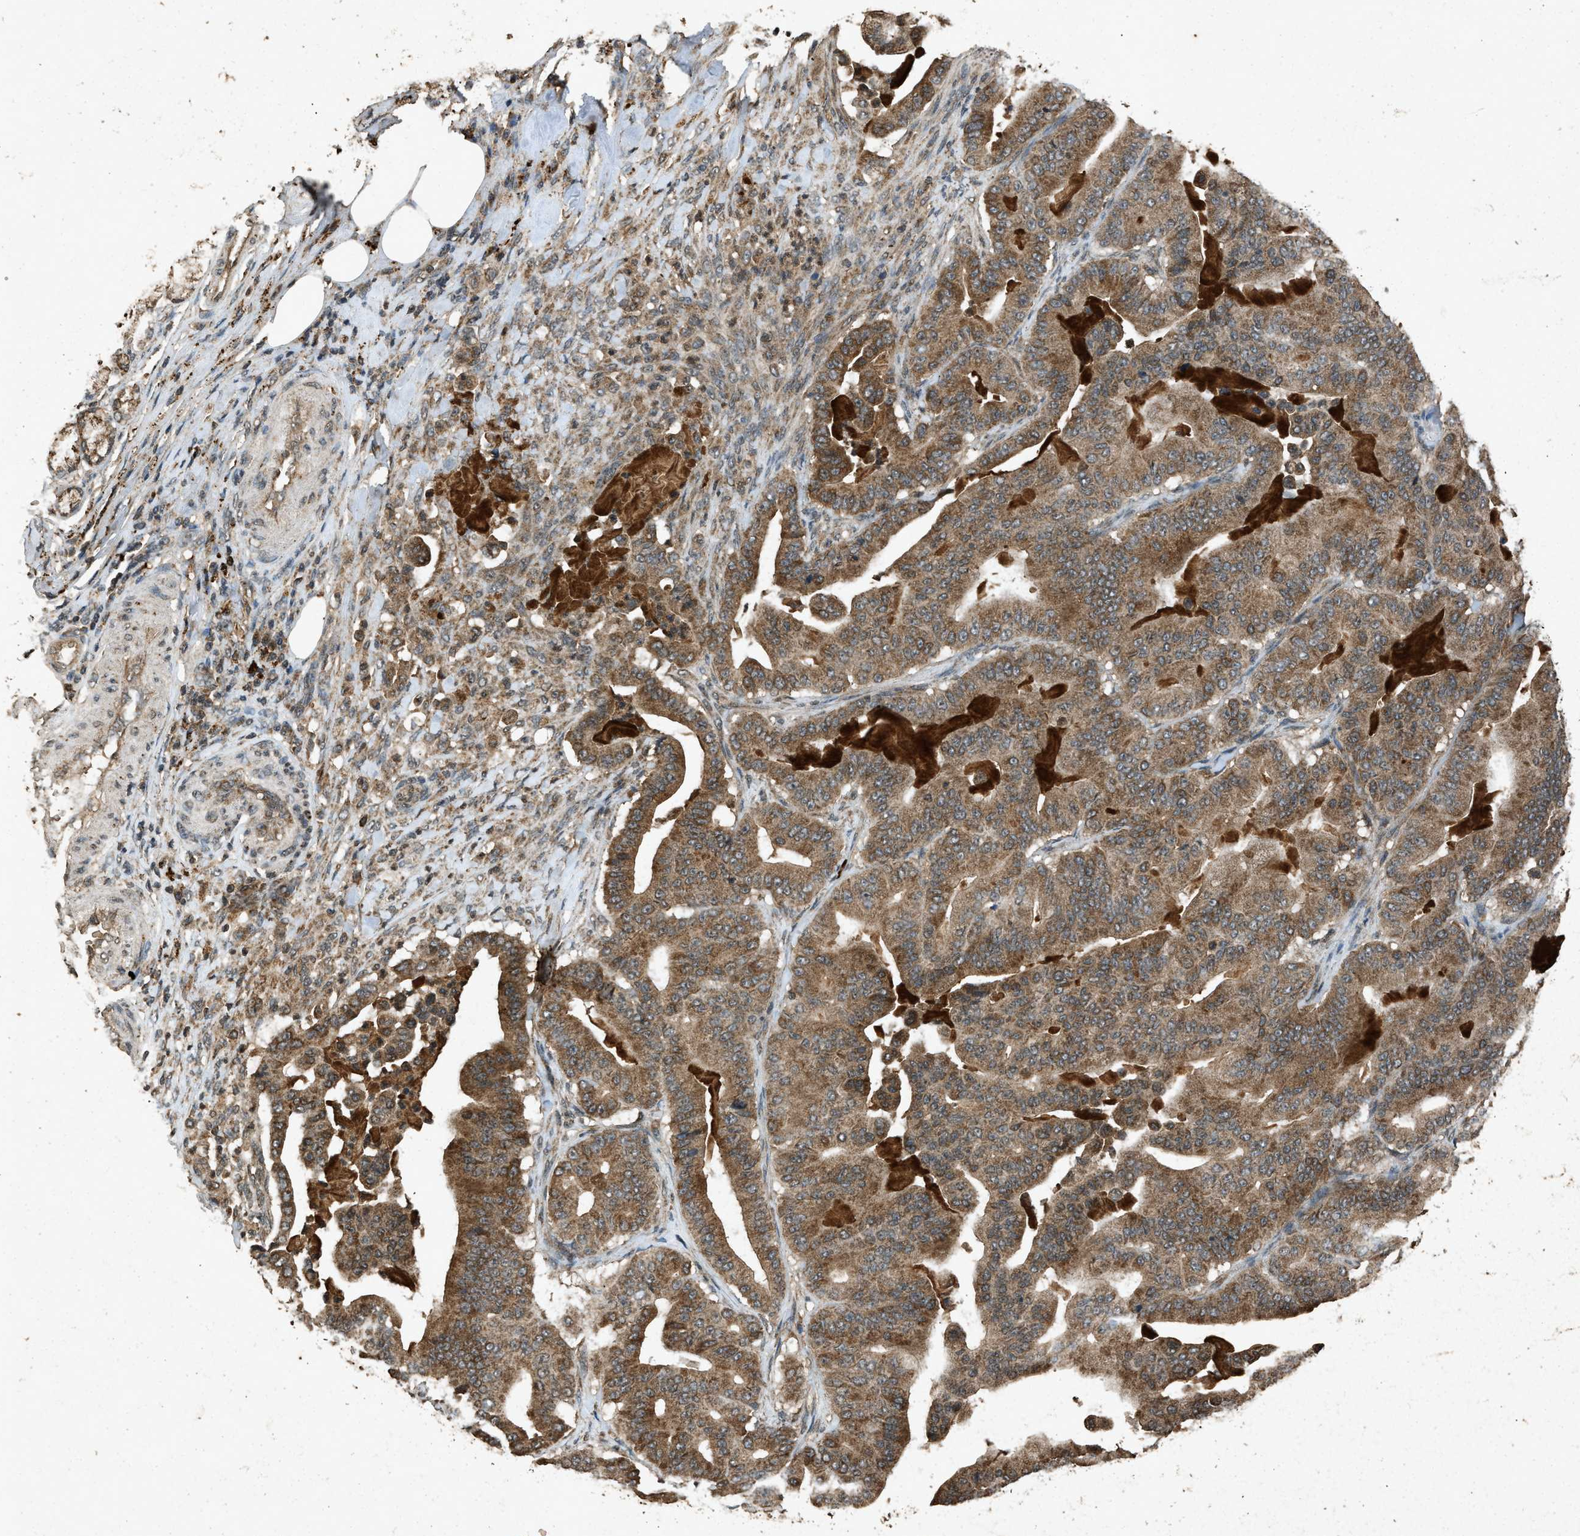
{"staining": {"intensity": "moderate", "quantity": ">75%", "location": "cytoplasmic/membranous"}, "tissue": "pancreatic cancer", "cell_type": "Tumor cells", "image_type": "cancer", "snomed": [{"axis": "morphology", "description": "Adenocarcinoma, NOS"}, {"axis": "topography", "description": "Pancreas"}], "caption": "IHC photomicrograph of neoplastic tissue: adenocarcinoma (pancreatic) stained using immunohistochemistry exhibits medium levels of moderate protein expression localized specifically in the cytoplasmic/membranous of tumor cells, appearing as a cytoplasmic/membranous brown color.", "gene": "OAS1", "patient": {"sex": "male", "age": 63}}